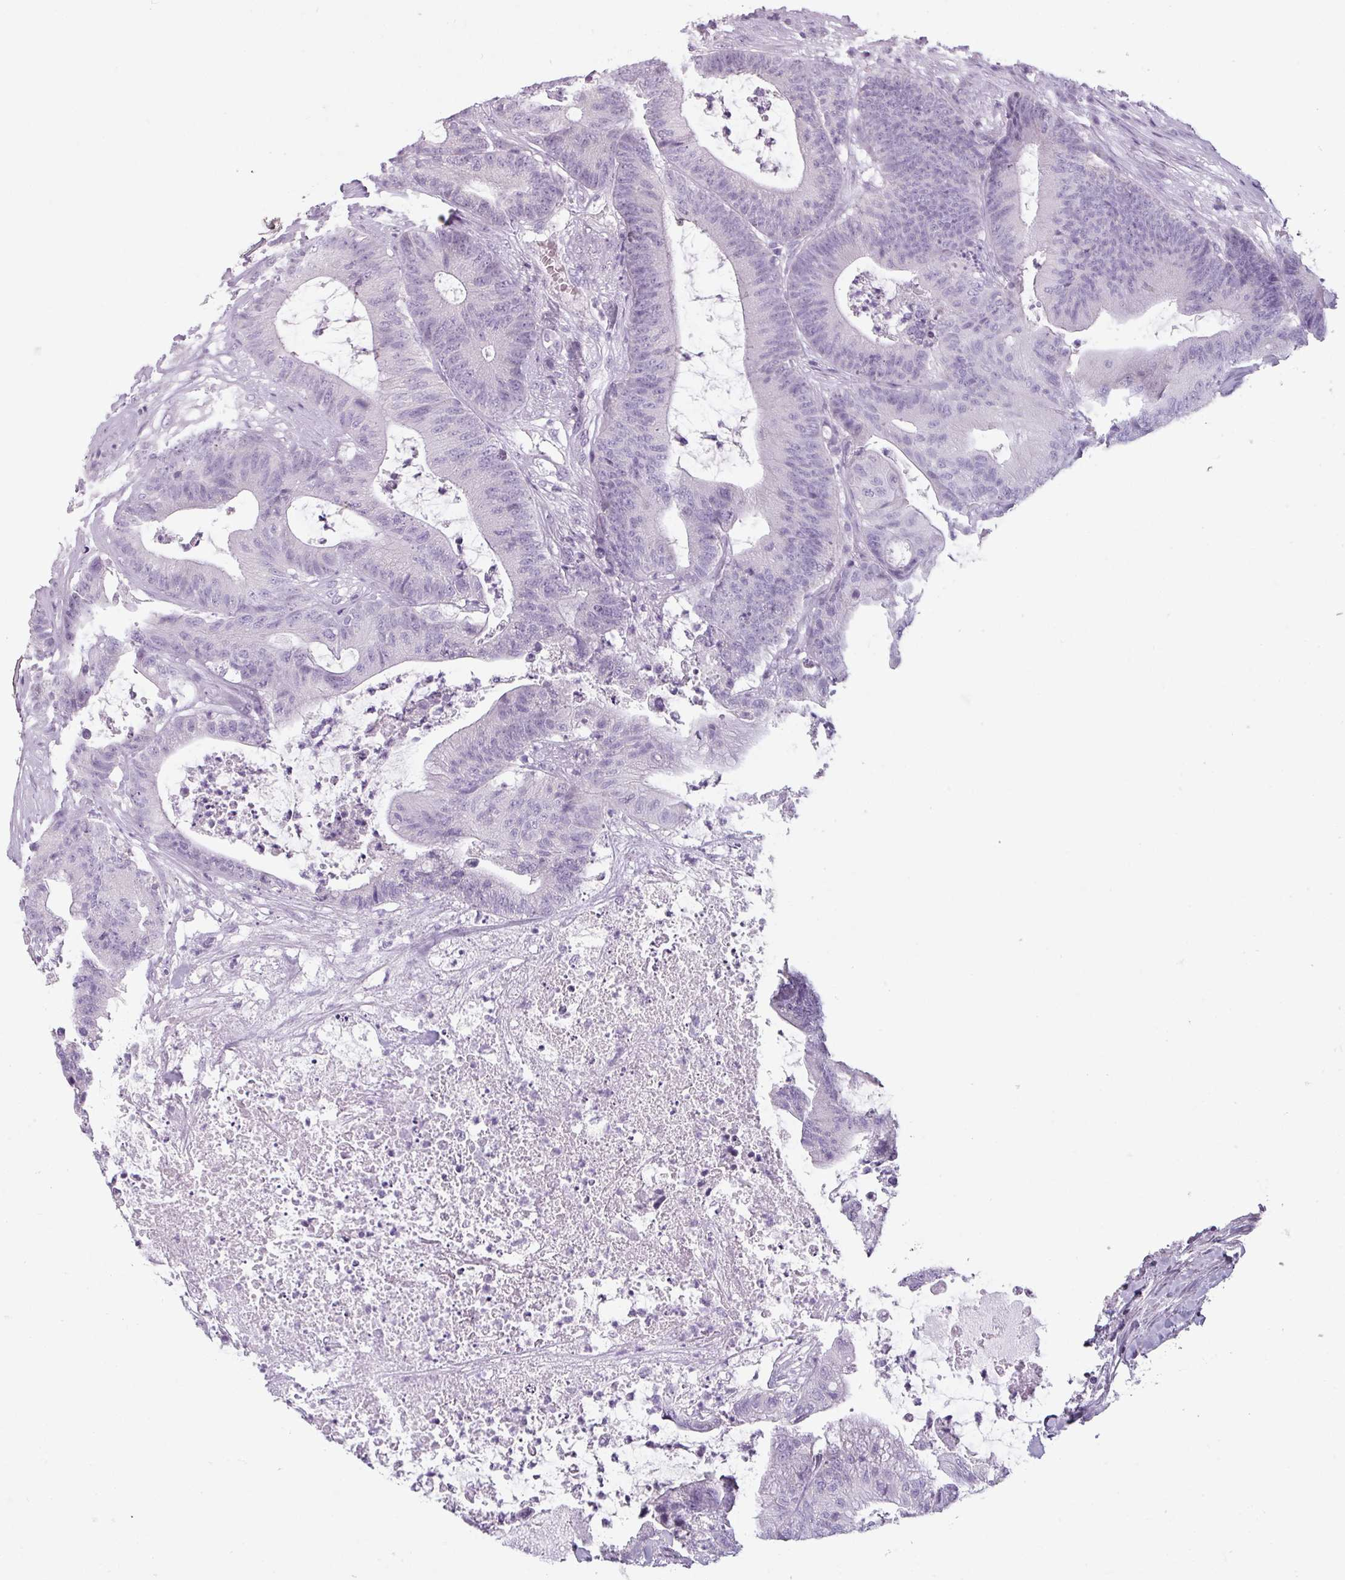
{"staining": {"intensity": "negative", "quantity": "none", "location": "none"}, "tissue": "colorectal cancer", "cell_type": "Tumor cells", "image_type": "cancer", "snomed": [{"axis": "morphology", "description": "Adenocarcinoma, NOS"}, {"axis": "topography", "description": "Colon"}], "caption": "Immunohistochemical staining of human colorectal cancer (adenocarcinoma) reveals no significant staining in tumor cells.", "gene": "SFTPA1", "patient": {"sex": "female", "age": 84}}